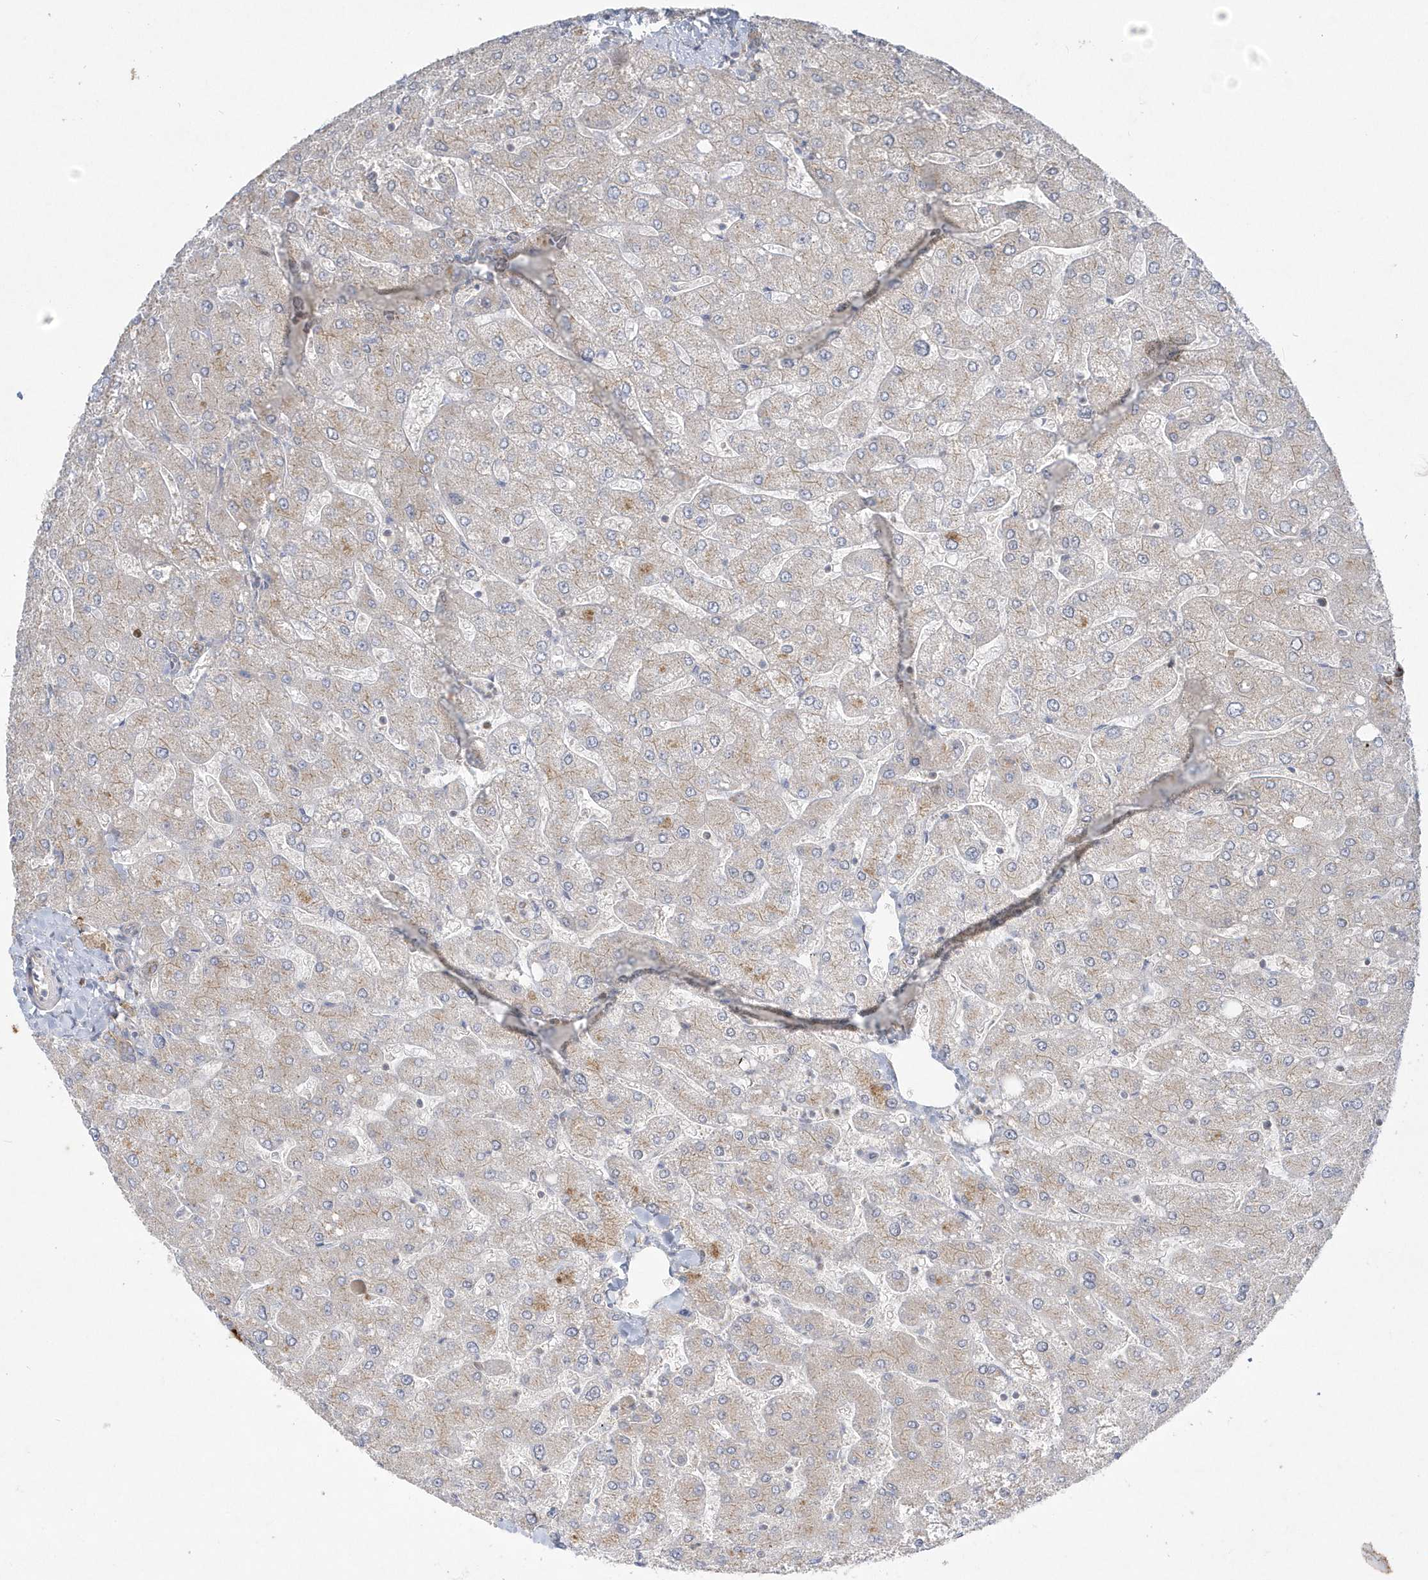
{"staining": {"intensity": "moderate", "quantity": ">75%", "location": "cytoplasmic/membranous"}, "tissue": "liver", "cell_type": "Cholangiocytes", "image_type": "normal", "snomed": [{"axis": "morphology", "description": "Normal tissue, NOS"}, {"axis": "topography", "description": "Liver"}], "caption": "An image showing moderate cytoplasmic/membranous staining in approximately >75% of cholangiocytes in unremarkable liver, as visualized by brown immunohistochemical staining.", "gene": "DNAJC18", "patient": {"sex": "male", "age": 55}}